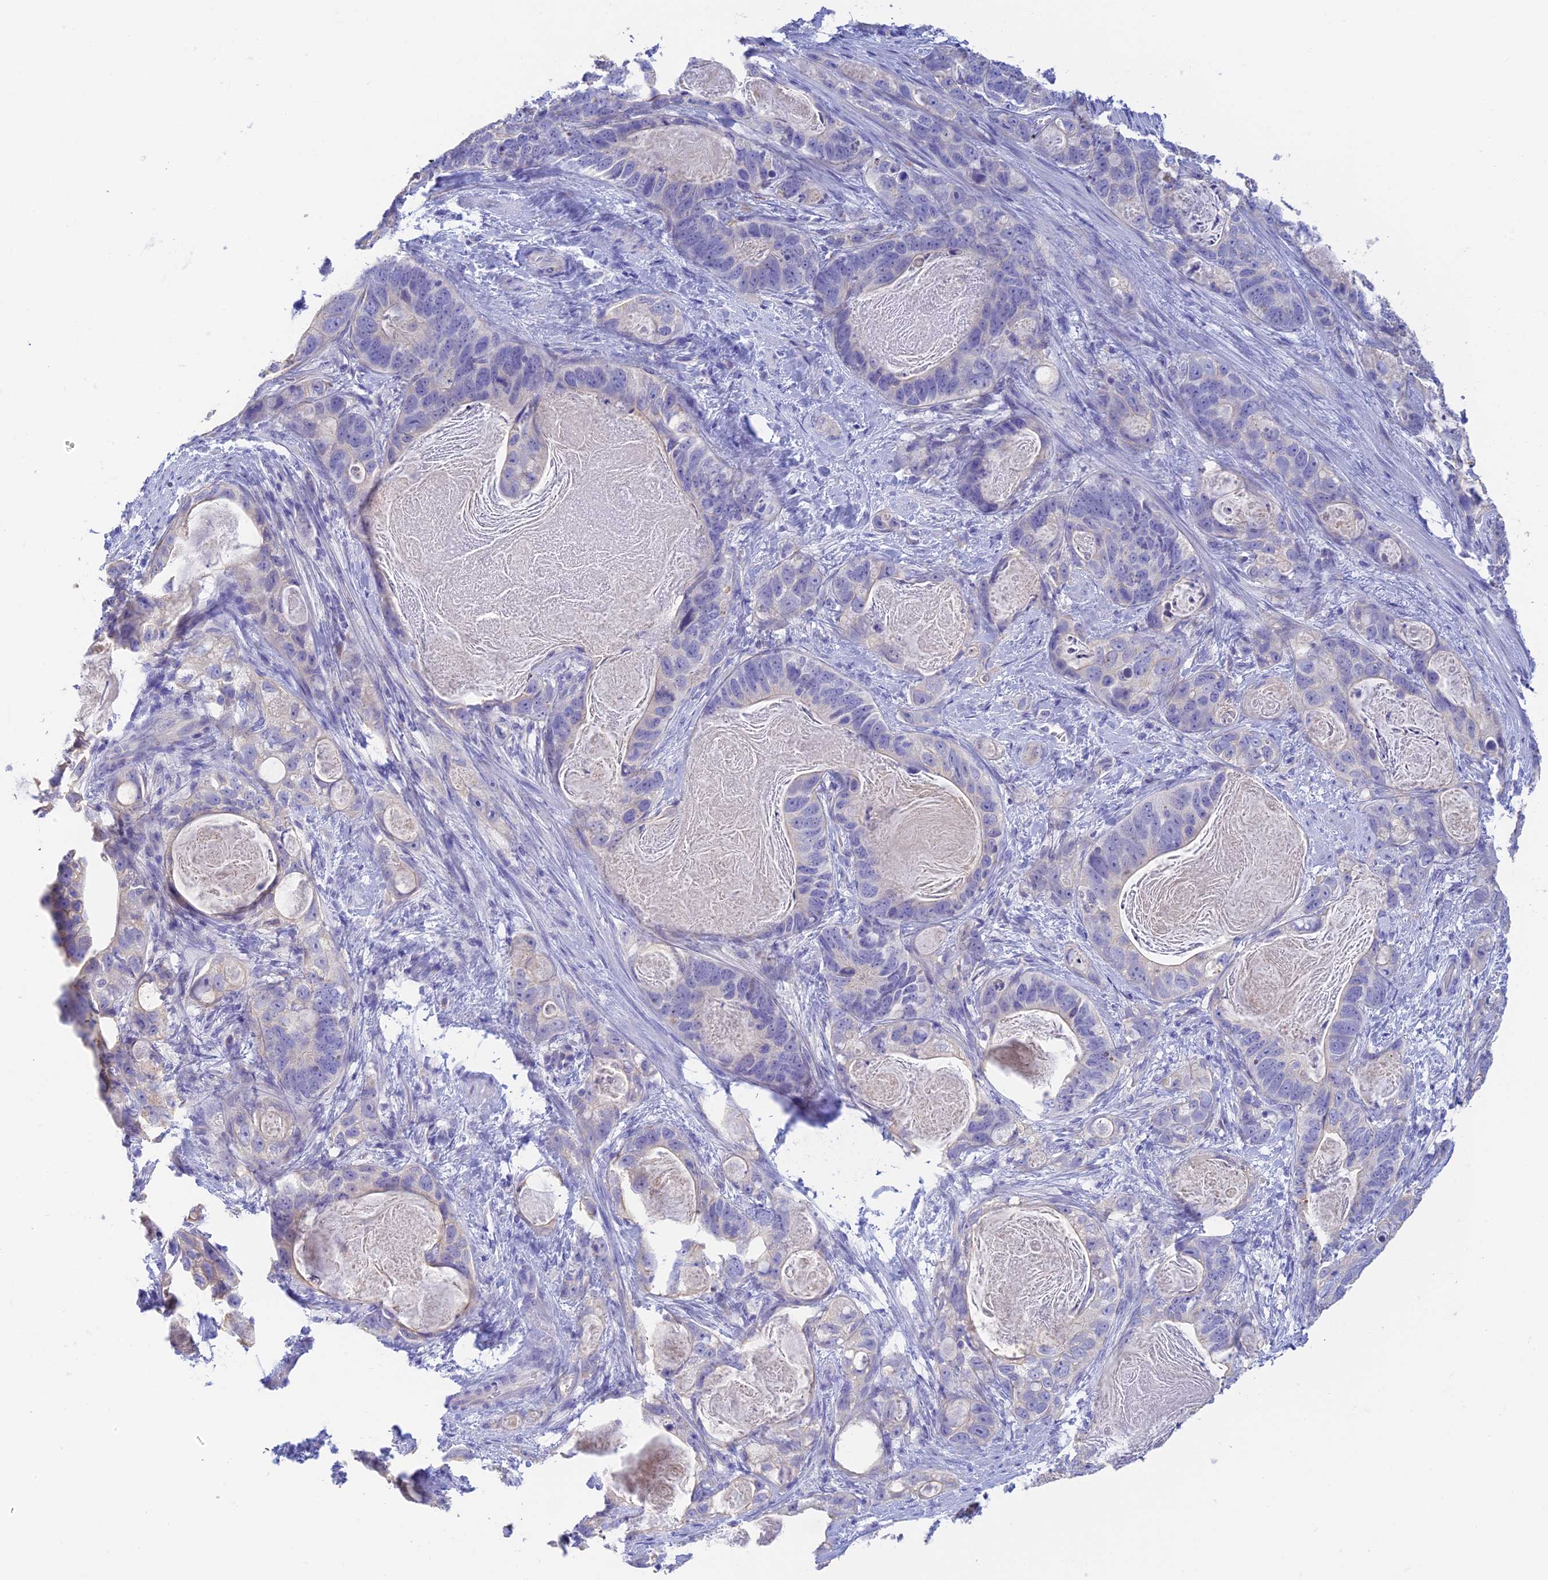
{"staining": {"intensity": "negative", "quantity": "none", "location": "none"}, "tissue": "stomach cancer", "cell_type": "Tumor cells", "image_type": "cancer", "snomed": [{"axis": "morphology", "description": "Normal tissue, NOS"}, {"axis": "morphology", "description": "Adenocarcinoma, NOS"}, {"axis": "topography", "description": "Stomach"}], "caption": "There is no significant staining in tumor cells of stomach cancer.", "gene": "INTS13", "patient": {"sex": "female", "age": 89}}